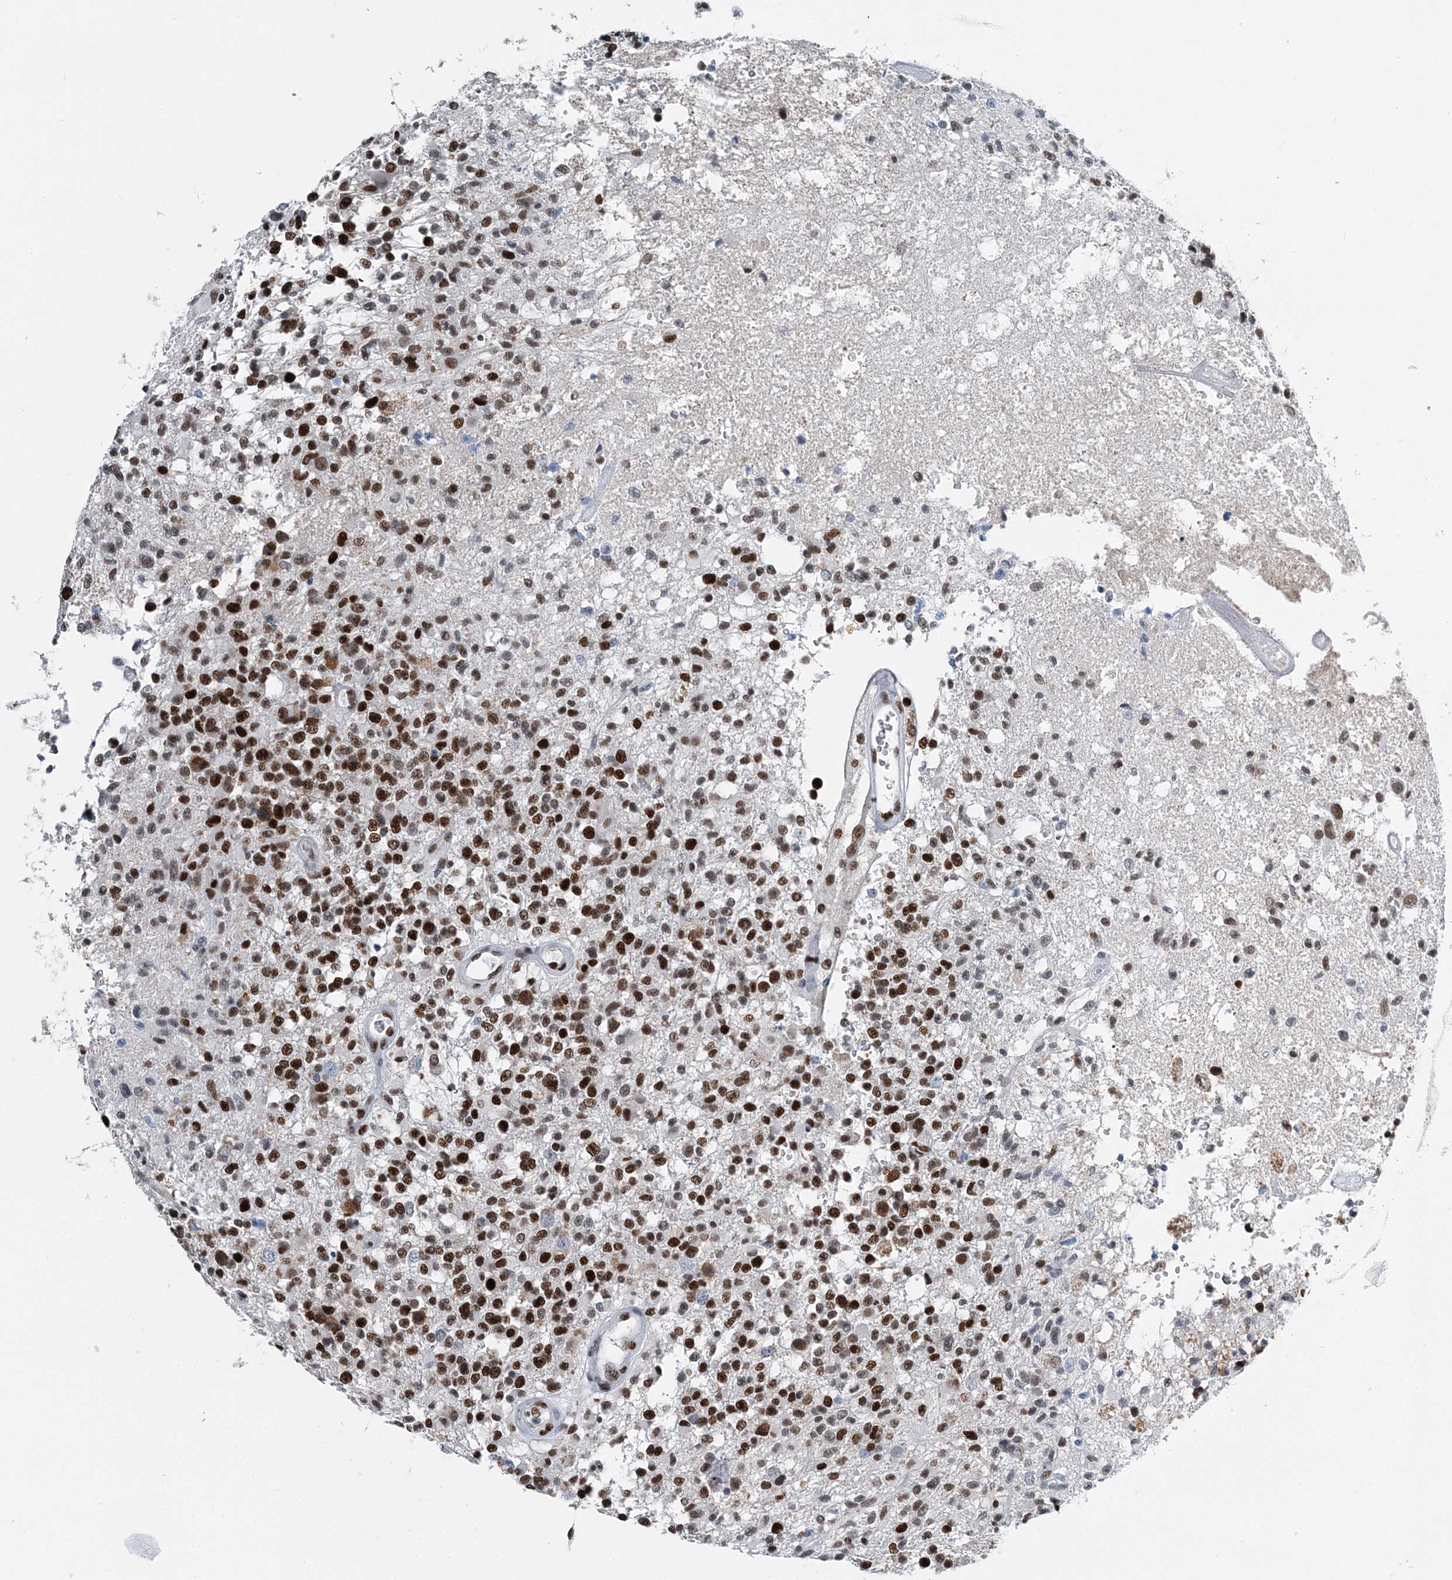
{"staining": {"intensity": "strong", "quantity": ">75%", "location": "nuclear"}, "tissue": "glioma", "cell_type": "Tumor cells", "image_type": "cancer", "snomed": [{"axis": "morphology", "description": "Glioma, malignant, High grade"}, {"axis": "morphology", "description": "Glioblastoma, NOS"}, {"axis": "topography", "description": "Brain"}], "caption": "A high amount of strong nuclear positivity is seen in about >75% of tumor cells in malignant glioma (high-grade) tissue.", "gene": "HAT1", "patient": {"sex": "male", "age": 60}}